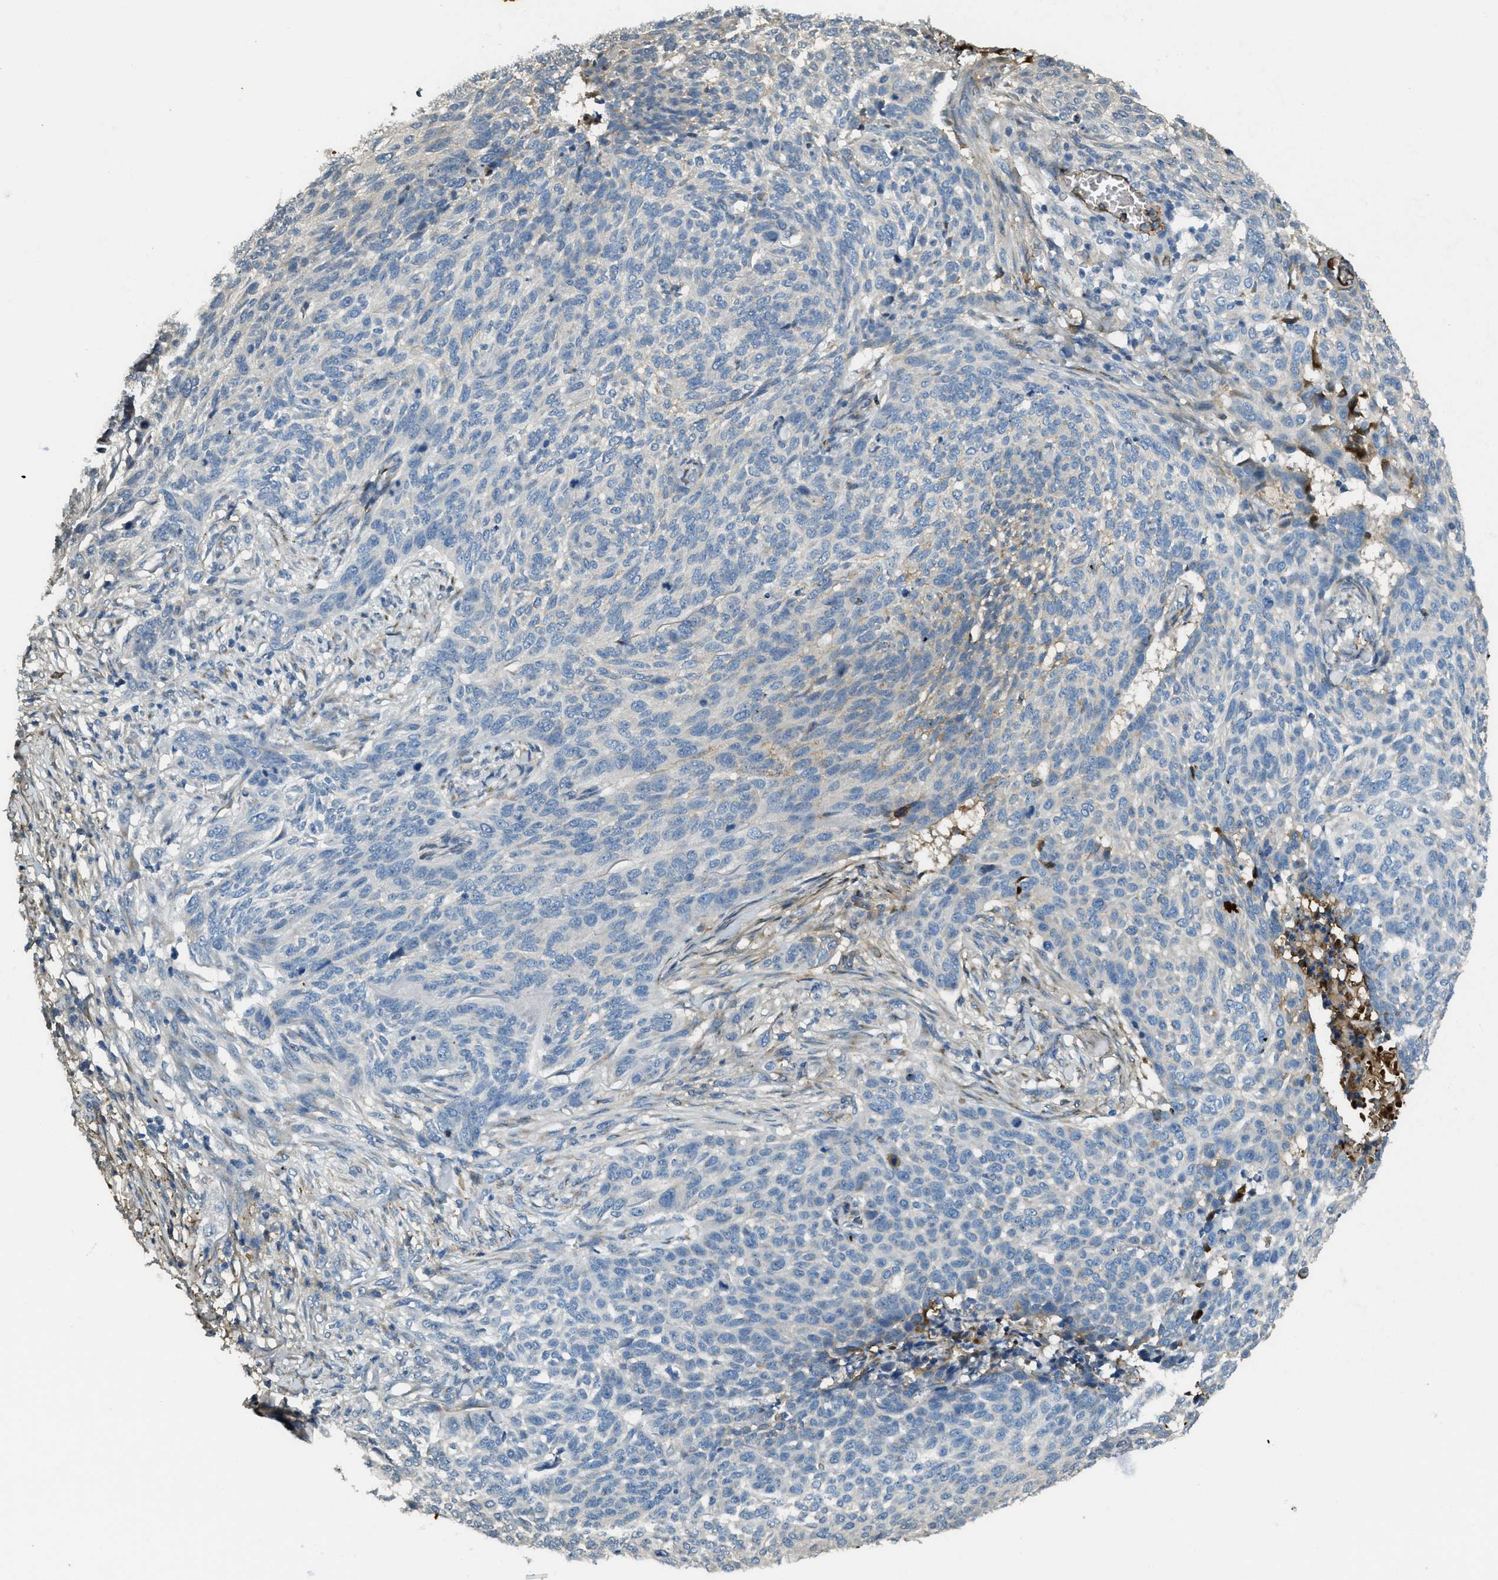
{"staining": {"intensity": "weak", "quantity": "<25%", "location": "cytoplasmic/membranous"}, "tissue": "skin cancer", "cell_type": "Tumor cells", "image_type": "cancer", "snomed": [{"axis": "morphology", "description": "Basal cell carcinoma"}, {"axis": "topography", "description": "Skin"}], "caption": "Basal cell carcinoma (skin) stained for a protein using IHC demonstrates no staining tumor cells.", "gene": "TRIM59", "patient": {"sex": "male", "age": 85}}